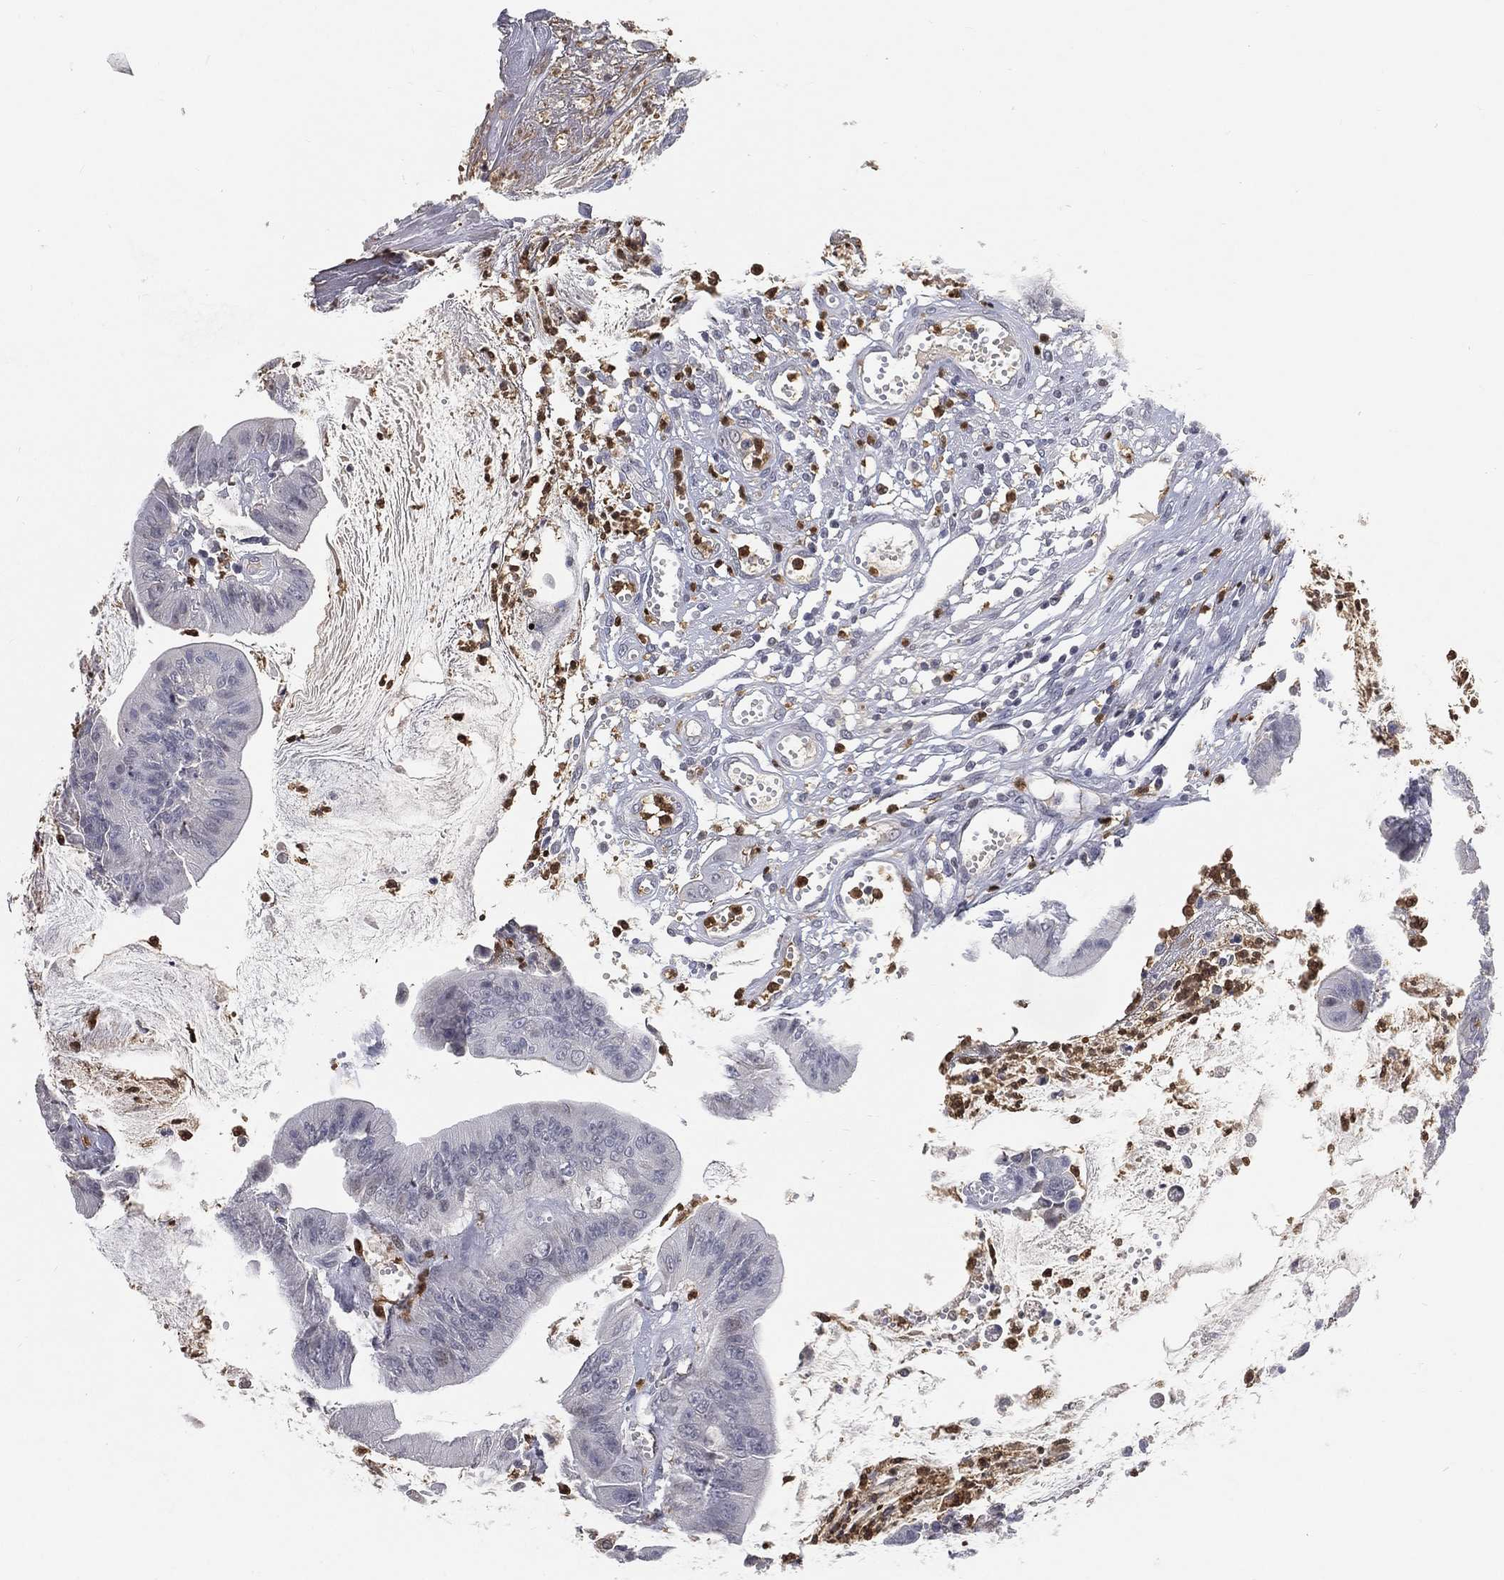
{"staining": {"intensity": "negative", "quantity": "none", "location": "none"}, "tissue": "colorectal cancer", "cell_type": "Tumor cells", "image_type": "cancer", "snomed": [{"axis": "morphology", "description": "Adenocarcinoma, NOS"}, {"axis": "topography", "description": "Colon"}], "caption": "An immunohistochemistry image of adenocarcinoma (colorectal) is shown. There is no staining in tumor cells of adenocarcinoma (colorectal).", "gene": "ARG1", "patient": {"sex": "female", "age": 69}}